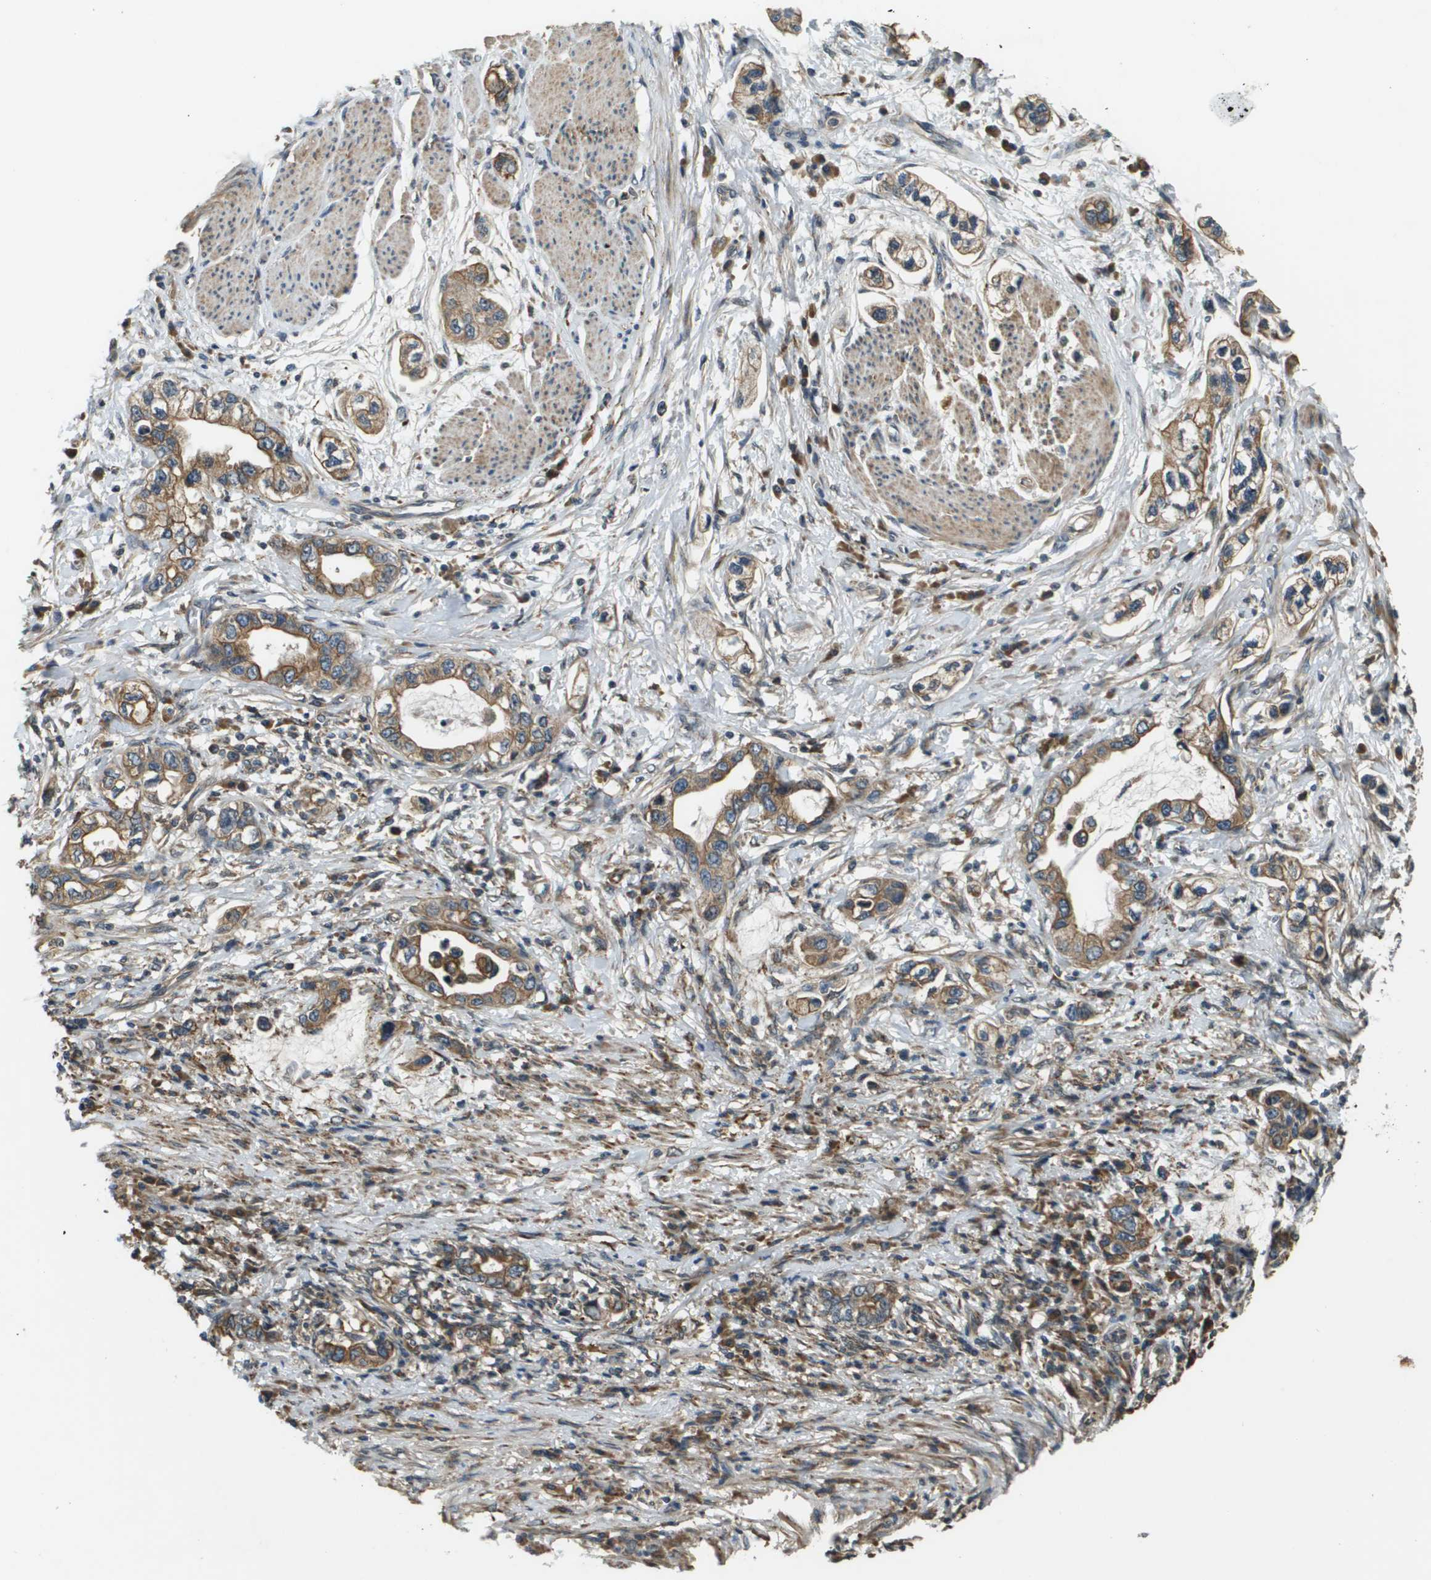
{"staining": {"intensity": "moderate", "quantity": ">75%", "location": "cytoplasmic/membranous"}, "tissue": "stomach cancer", "cell_type": "Tumor cells", "image_type": "cancer", "snomed": [{"axis": "morphology", "description": "Adenocarcinoma, NOS"}, {"axis": "topography", "description": "Stomach, lower"}], "caption": "There is medium levels of moderate cytoplasmic/membranous expression in tumor cells of adenocarcinoma (stomach), as demonstrated by immunohistochemical staining (brown color).", "gene": "CDKN2C", "patient": {"sex": "female", "age": 93}}